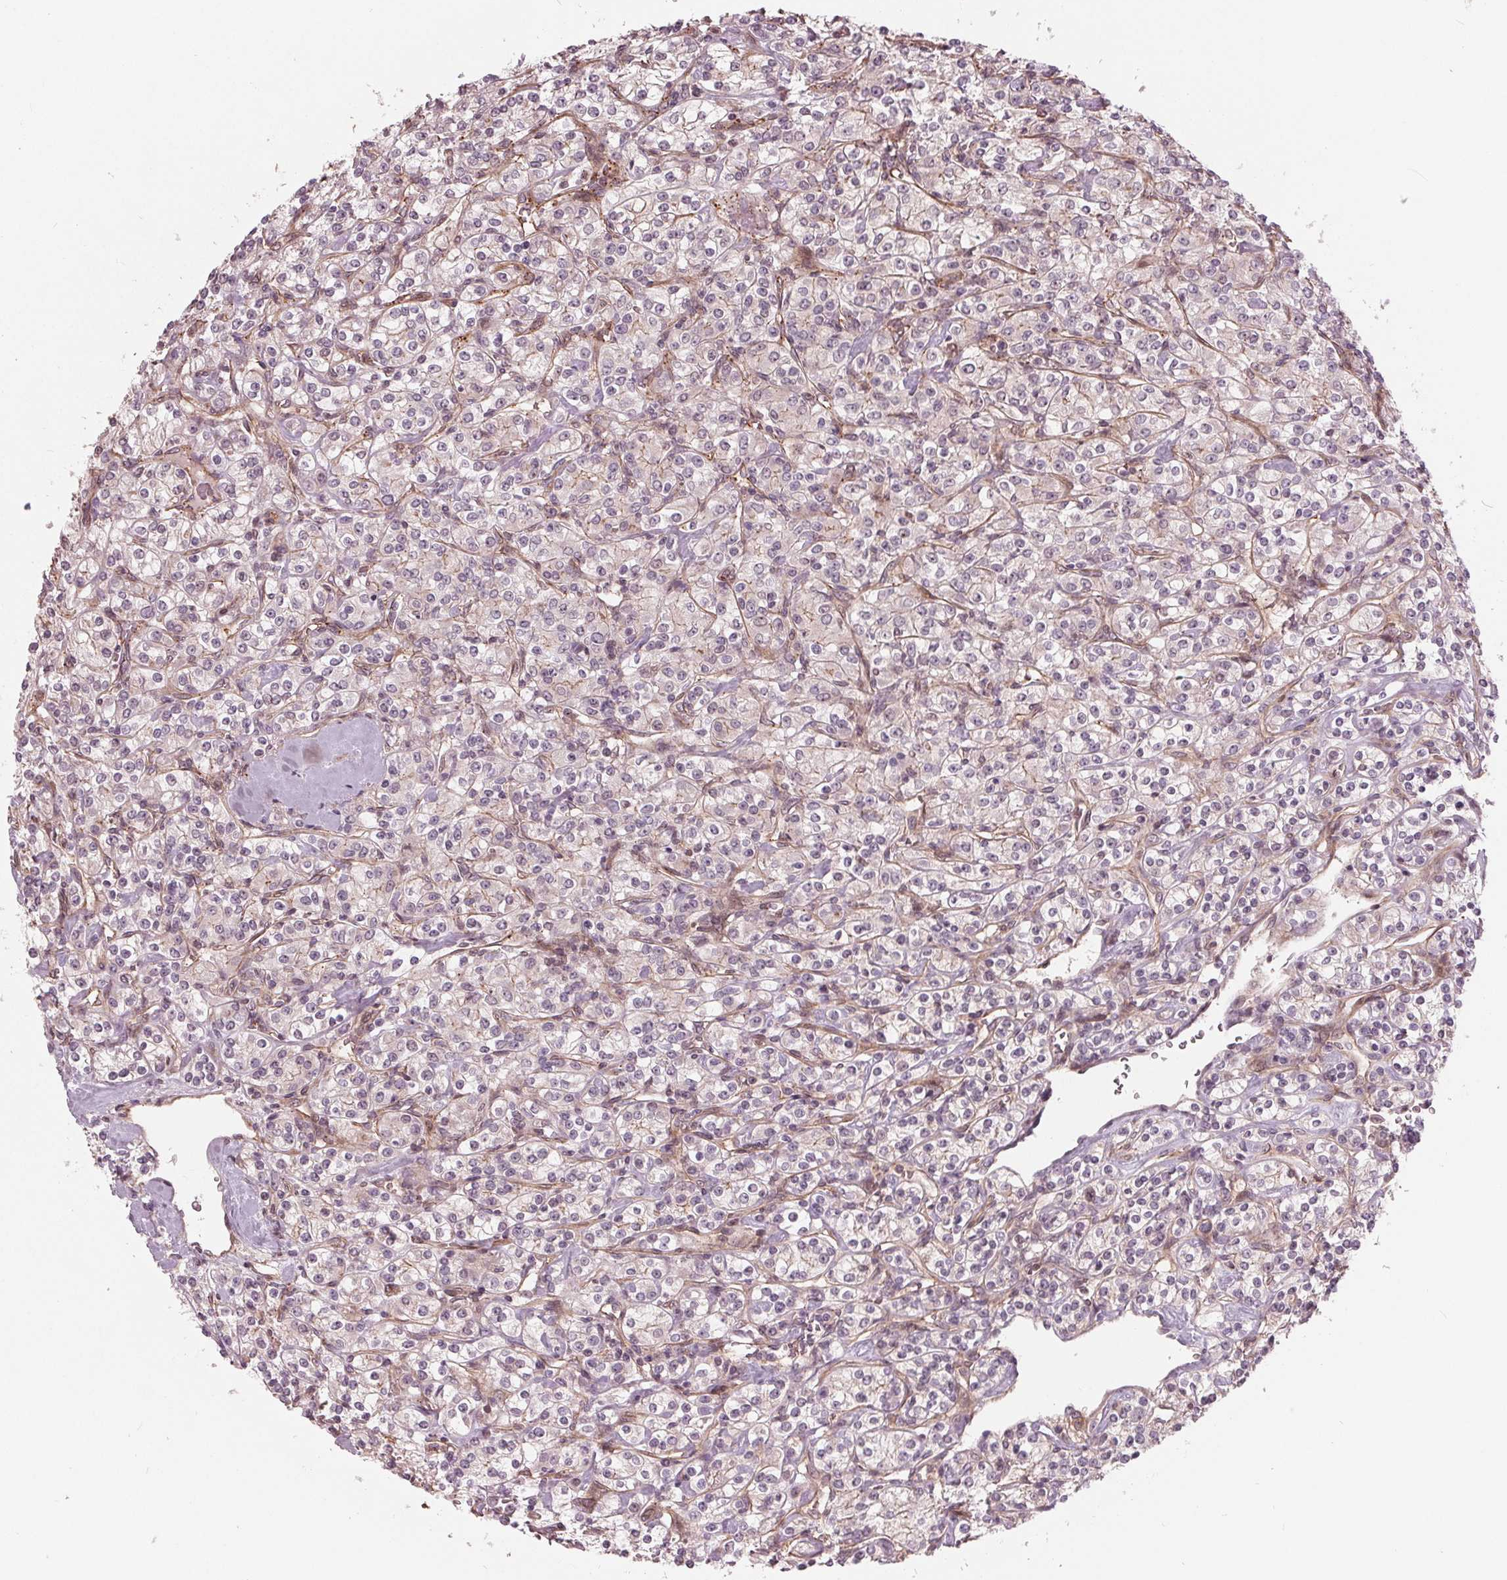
{"staining": {"intensity": "negative", "quantity": "none", "location": "none"}, "tissue": "renal cancer", "cell_type": "Tumor cells", "image_type": "cancer", "snomed": [{"axis": "morphology", "description": "Adenocarcinoma, NOS"}, {"axis": "topography", "description": "Kidney"}], "caption": "Renal adenocarcinoma was stained to show a protein in brown. There is no significant staining in tumor cells.", "gene": "TXNIP", "patient": {"sex": "male", "age": 77}}